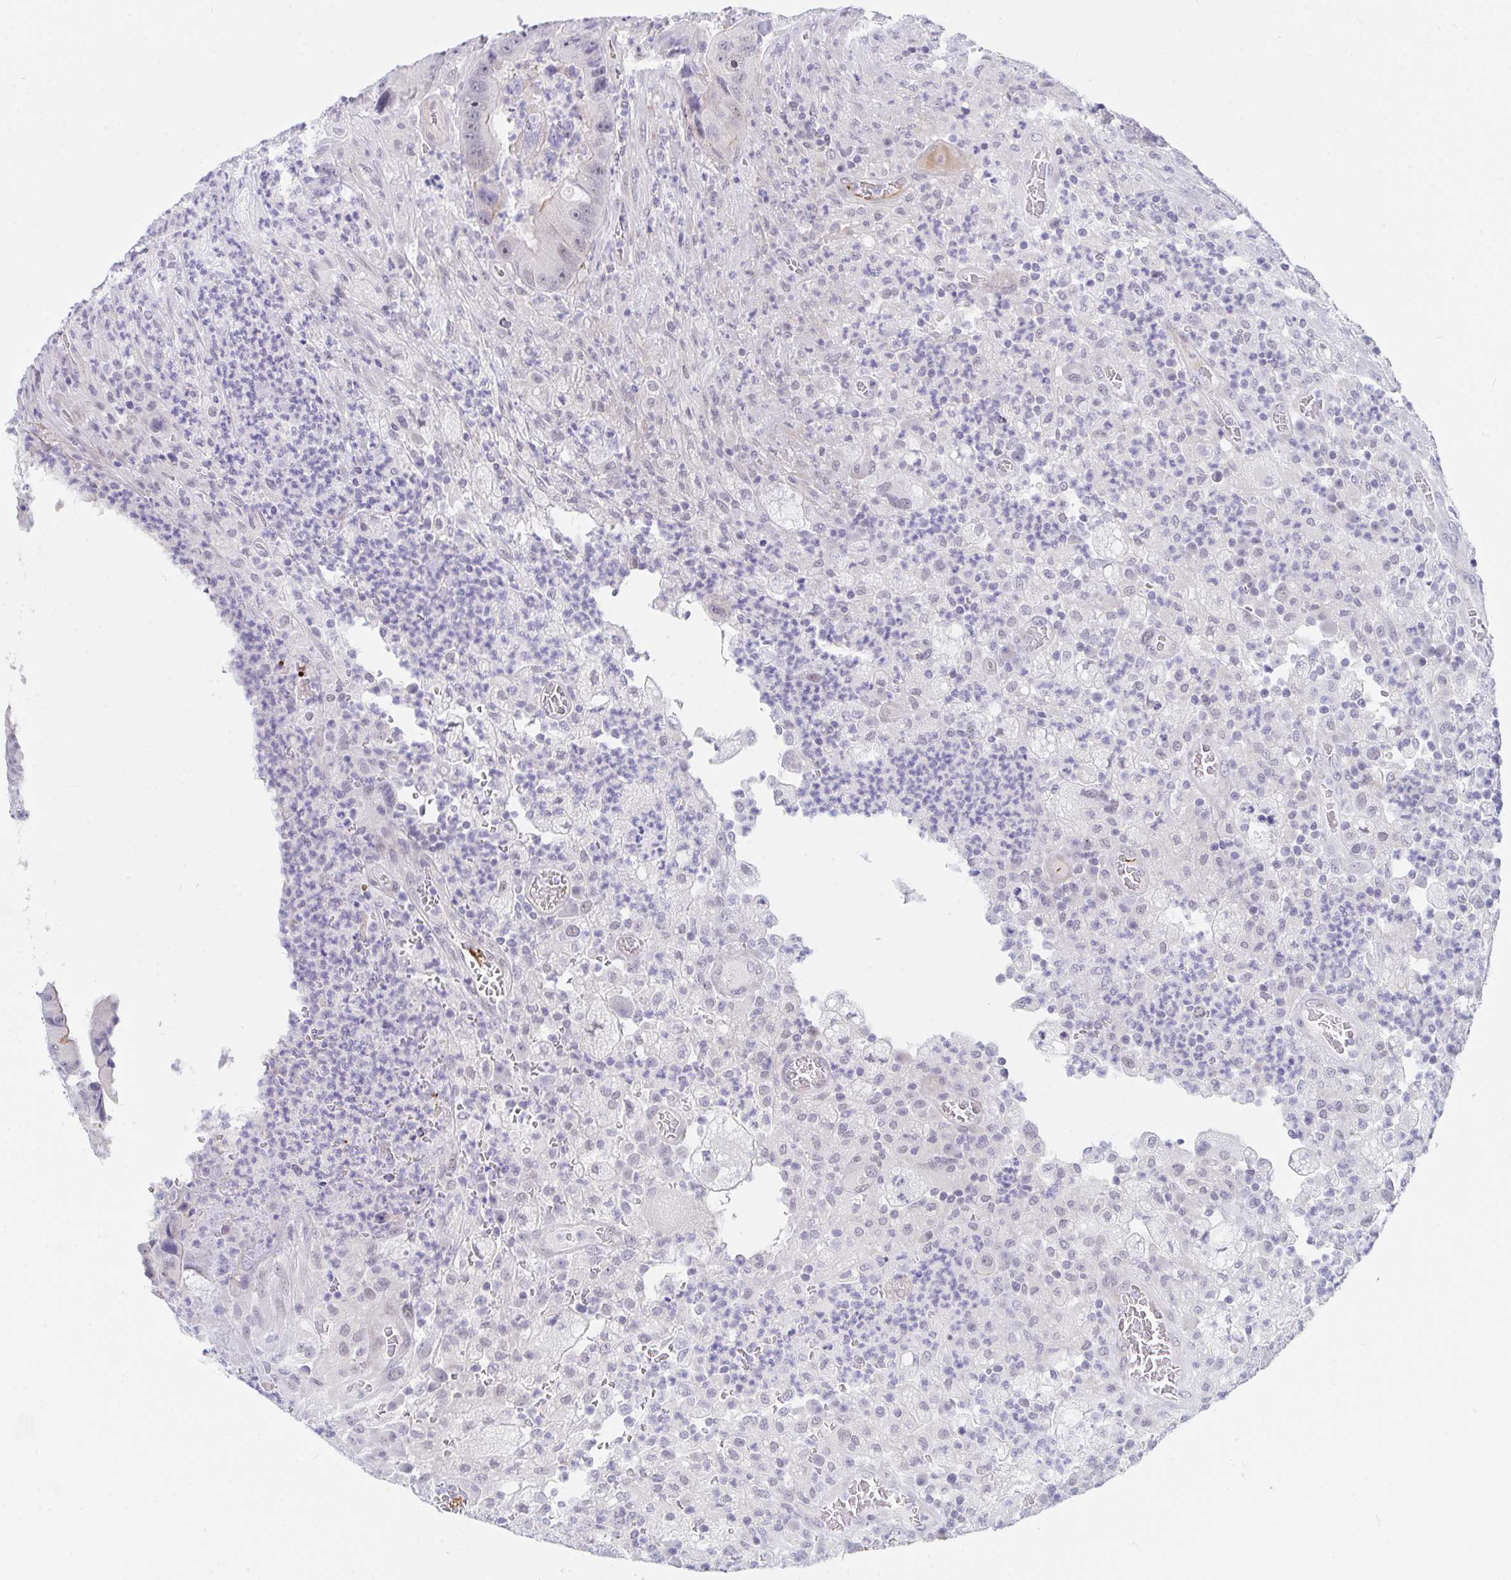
{"staining": {"intensity": "negative", "quantity": "none", "location": "none"}, "tissue": "colorectal cancer", "cell_type": "Tumor cells", "image_type": "cancer", "snomed": [{"axis": "morphology", "description": "Adenocarcinoma, NOS"}, {"axis": "topography", "description": "Colon"}], "caption": "Tumor cells show no significant expression in colorectal adenocarcinoma. (Stains: DAB IHC with hematoxylin counter stain, Microscopy: brightfield microscopy at high magnification).", "gene": "DAOA", "patient": {"sex": "female", "age": 86}}